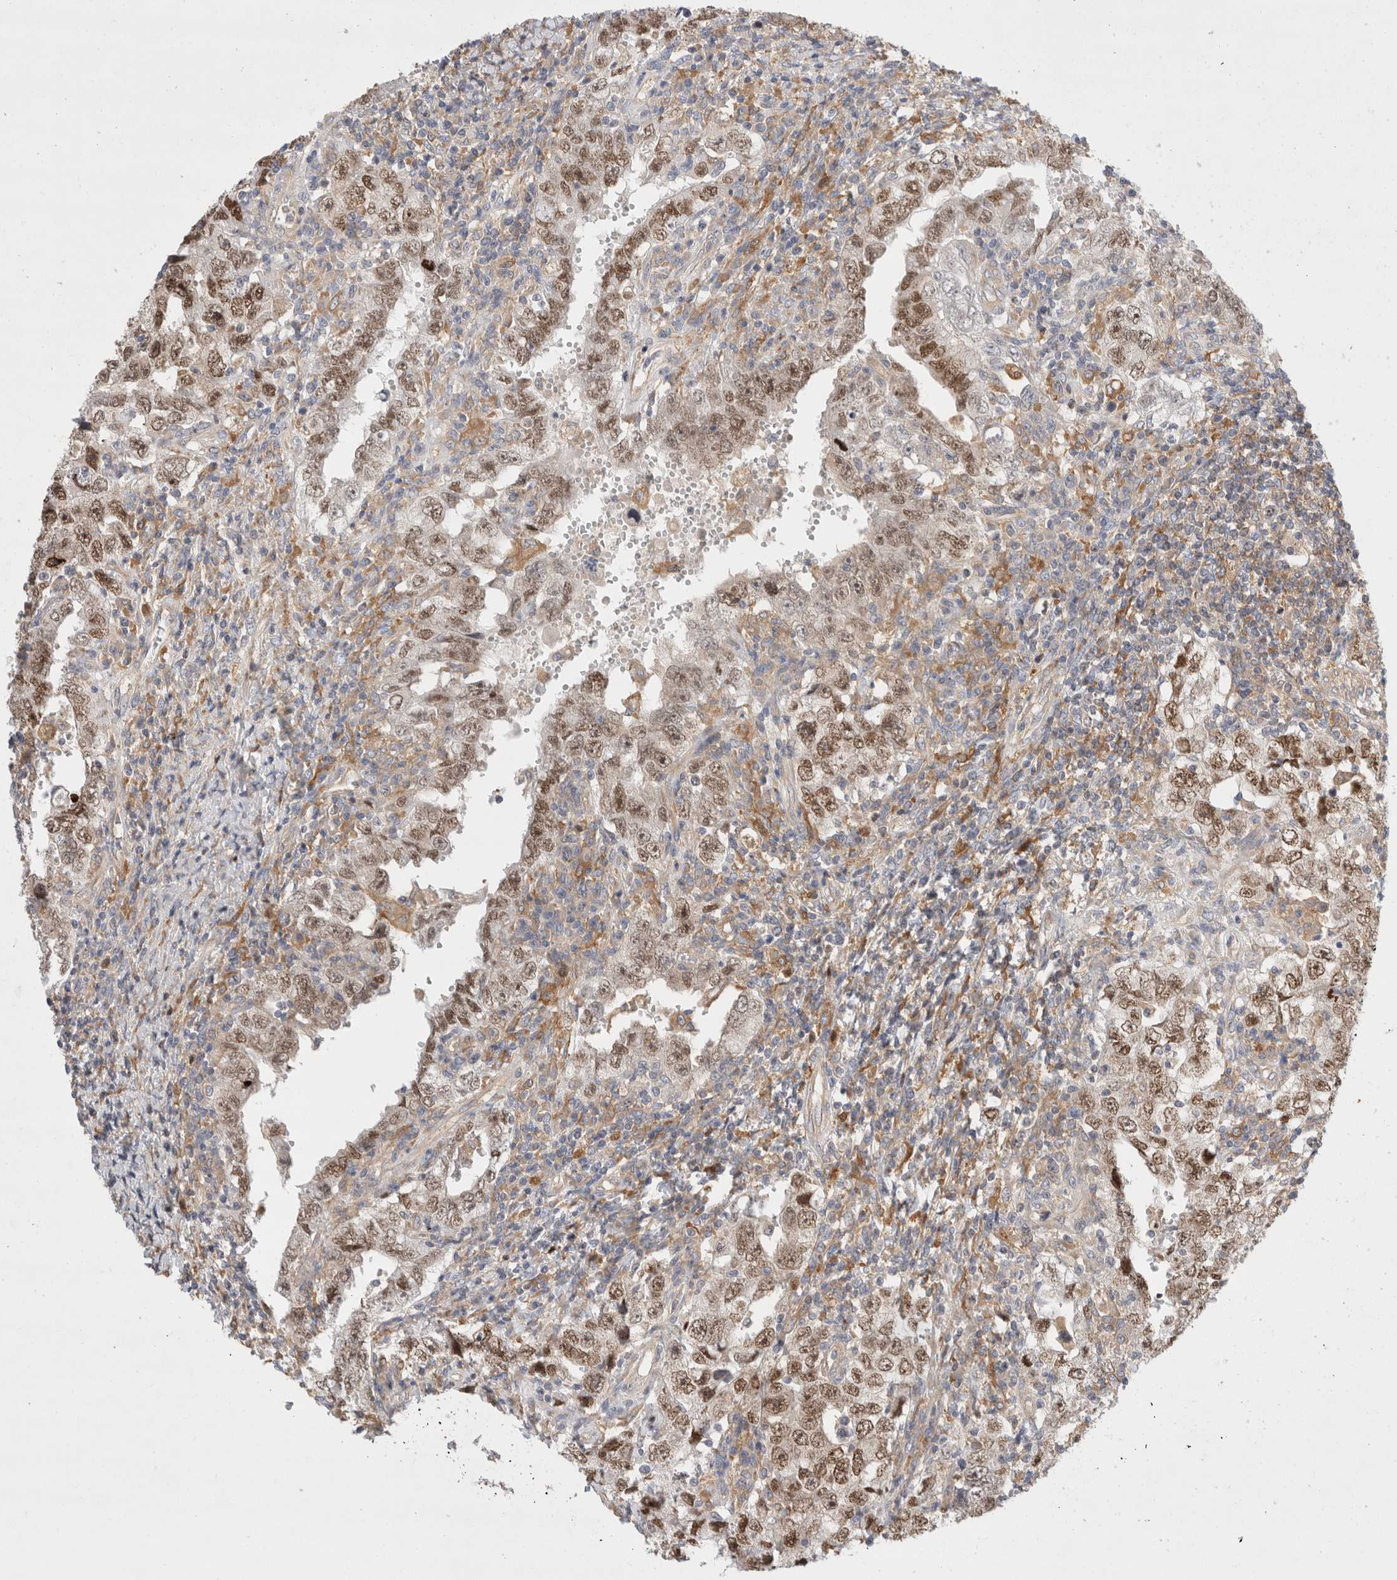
{"staining": {"intensity": "moderate", "quantity": ">75%", "location": "nuclear"}, "tissue": "testis cancer", "cell_type": "Tumor cells", "image_type": "cancer", "snomed": [{"axis": "morphology", "description": "Carcinoma, Embryonal, NOS"}, {"axis": "topography", "description": "Testis"}], "caption": "Immunohistochemical staining of embryonal carcinoma (testis) exhibits moderate nuclear protein expression in about >75% of tumor cells.", "gene": "CDCA7L", "patient": {"sex": "male", "age": 26}}